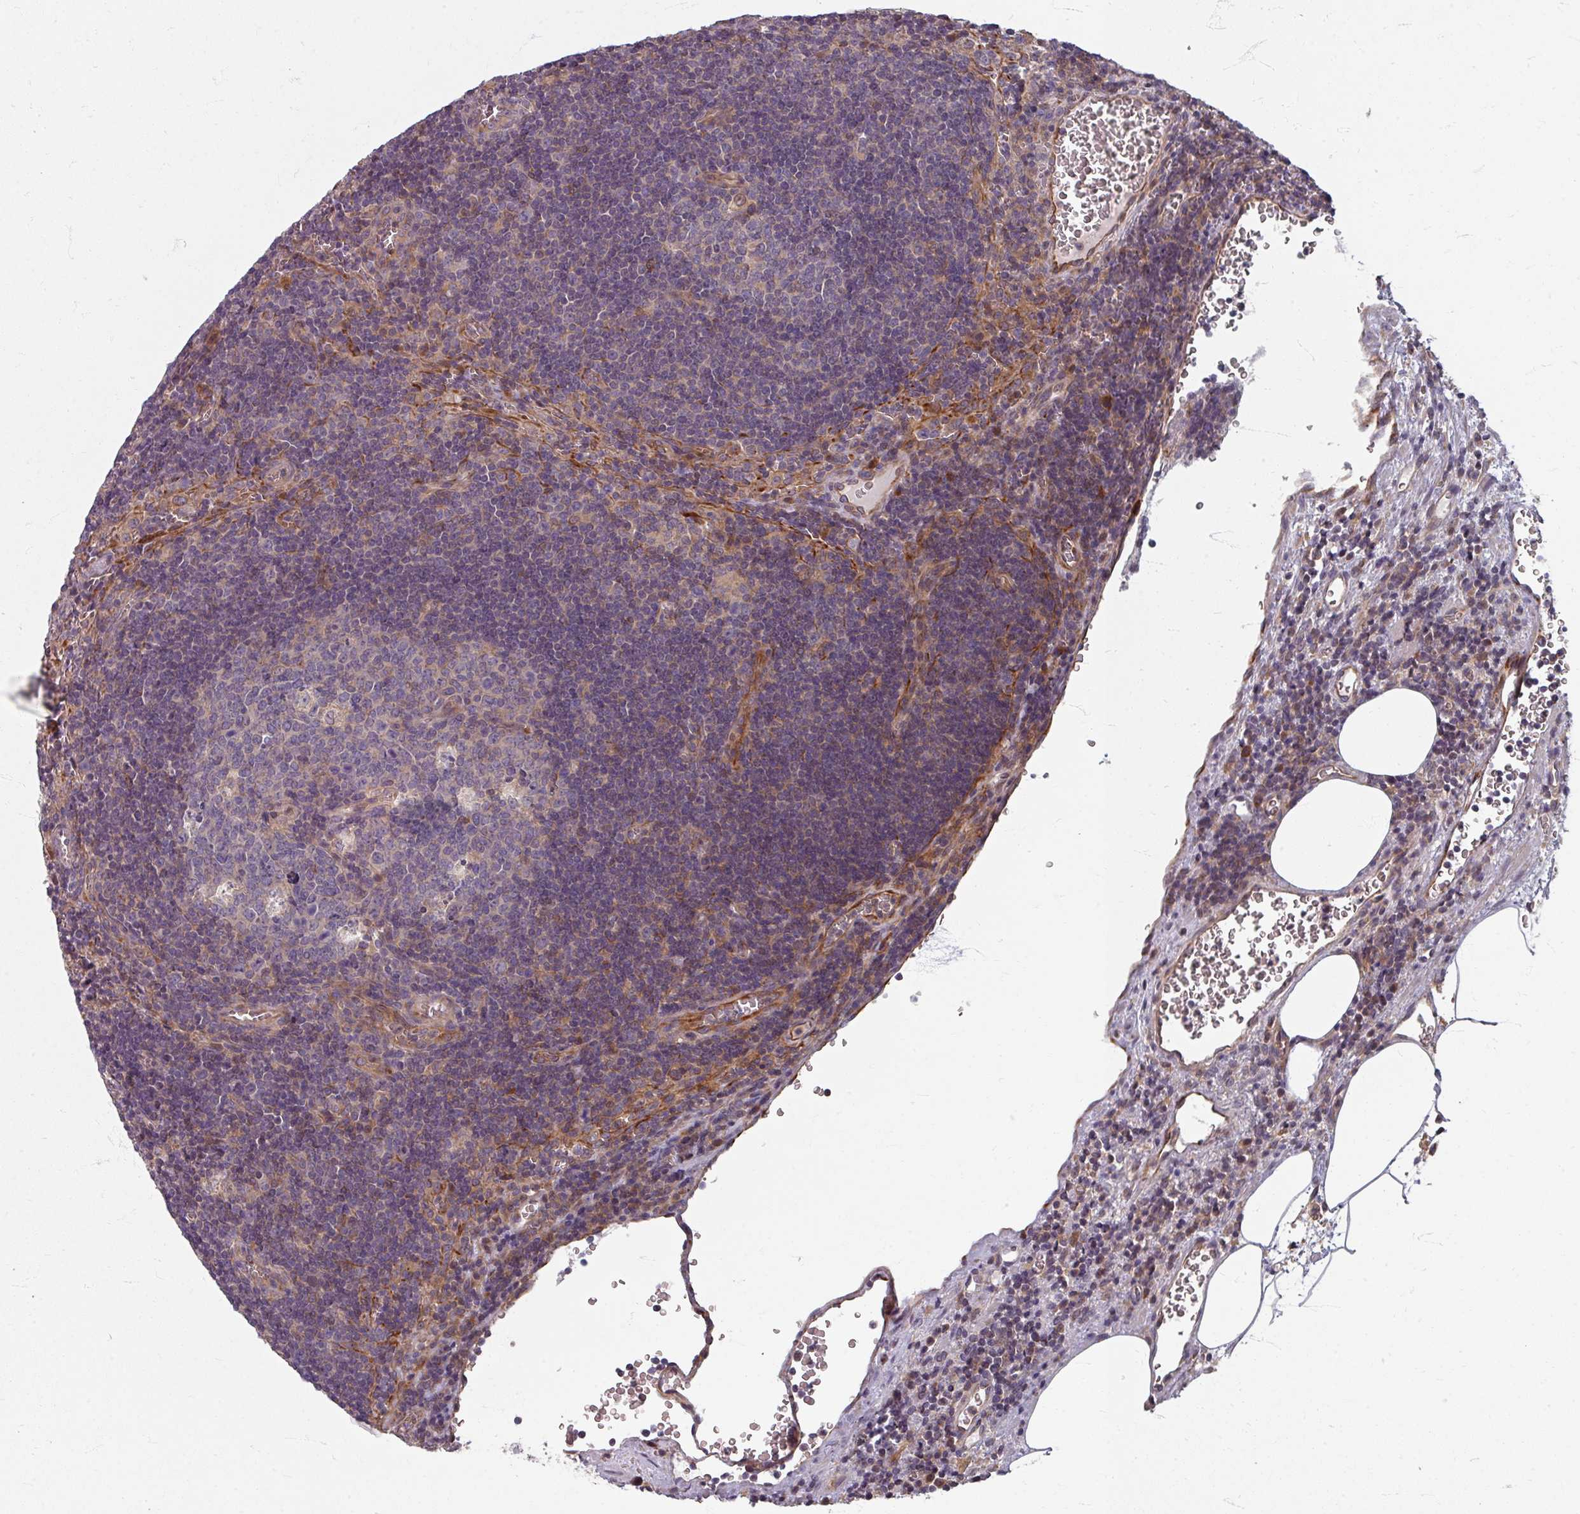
{"staining": {"intensity": "moderate", "quantity": "<25%", "location": "cytoplasmic/membranous"}, "tissue": "lymph node", "cell_type": "Germinal center cells", "image_type": "normal", "snomed": [{"axis": "morphology", "description": "Normal tissue, NOS"}, {"axis": "topography", "description": "Lymph node"}], "caption": "Immunohistochemical staining of benign human lymph node reveals low levels of moderate cytoplasmic/membranous staining in approximately <25% of germinal center cells.", "gene": "STAM", "patient": {"sex": "male", "age": 50}}